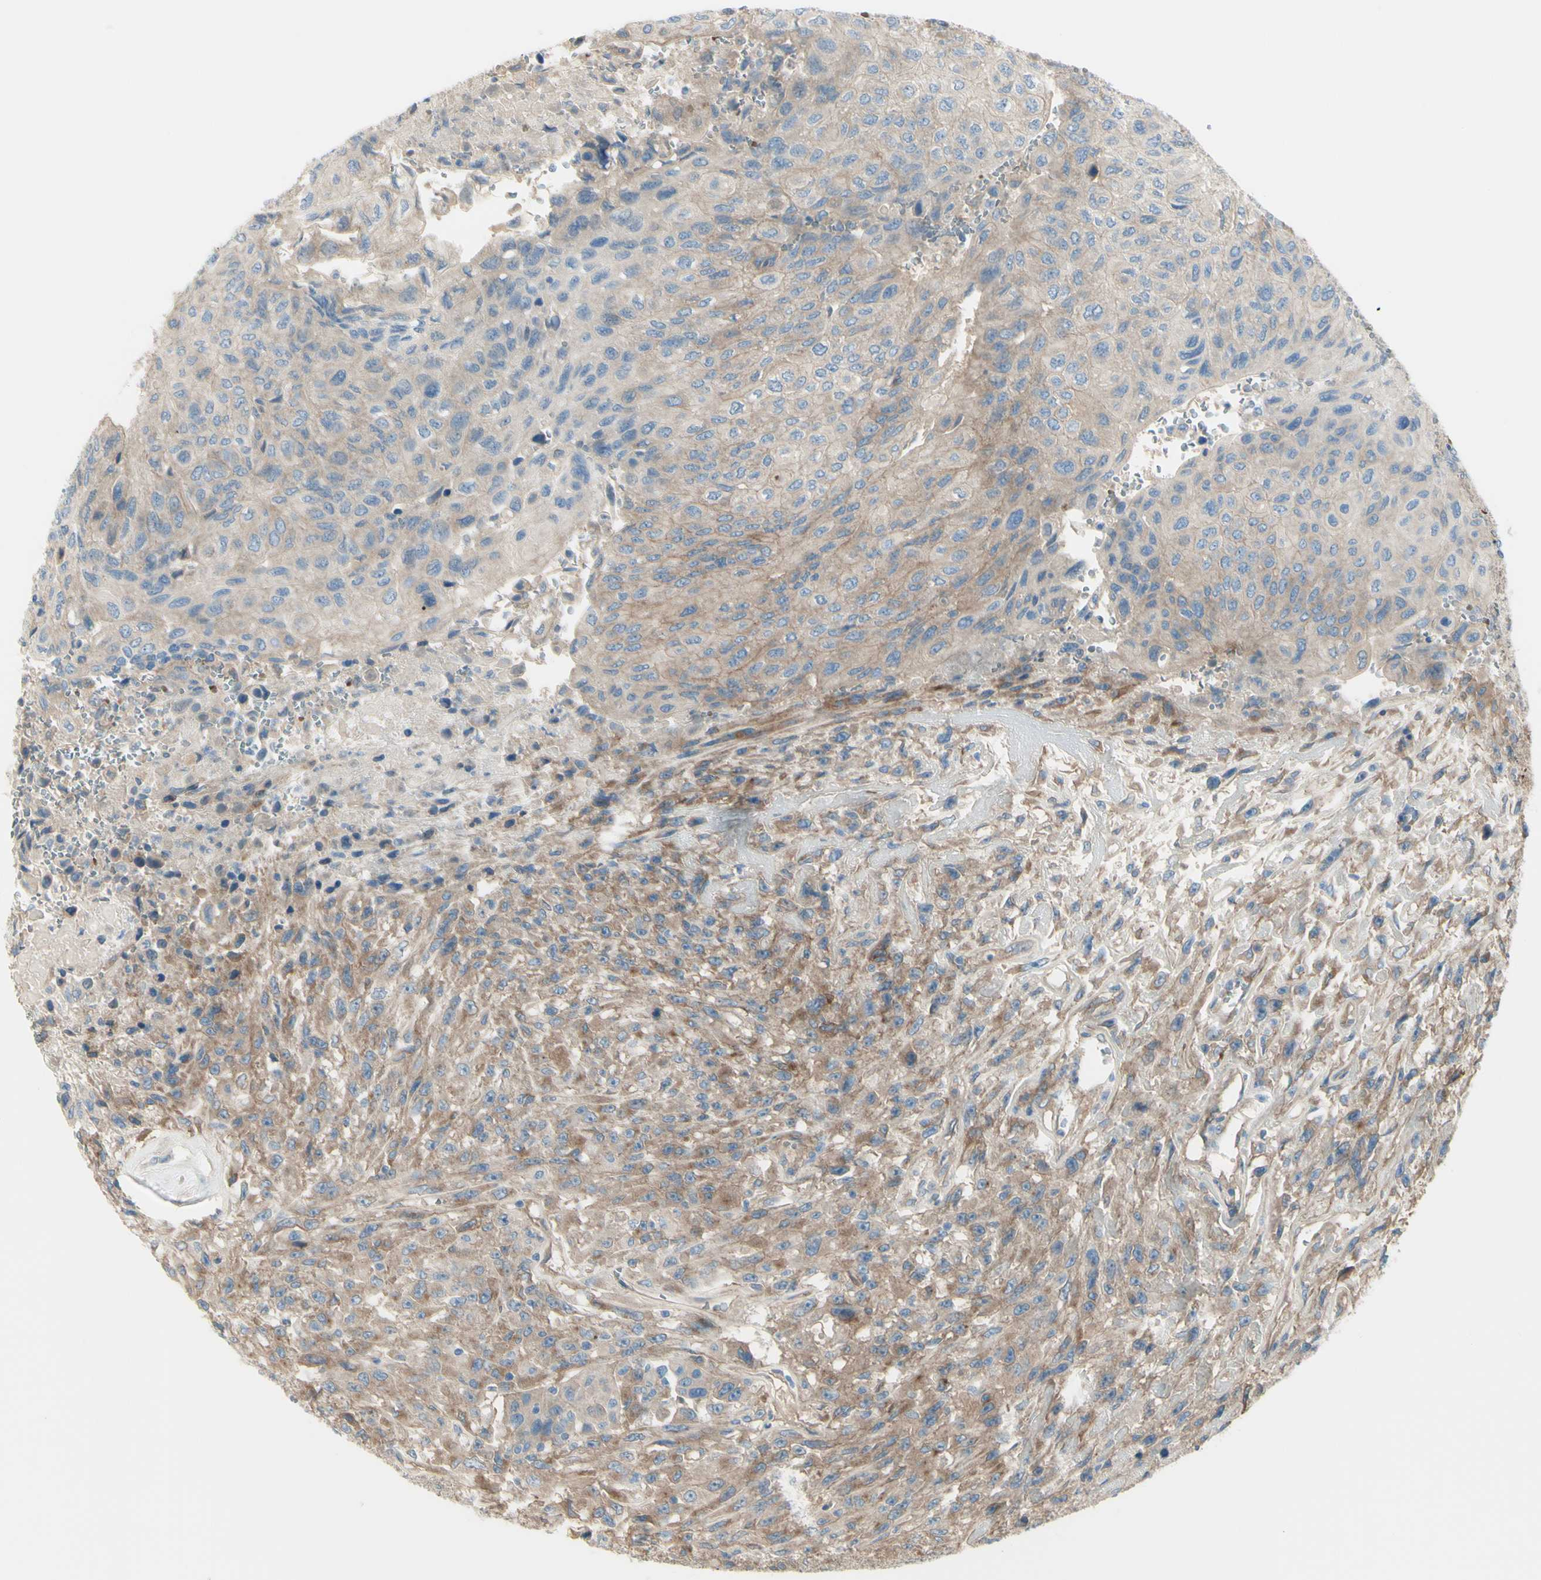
{"staining": {"intensity": "moderate", "quantity": ">75%", "location": "cytoplasmic/membranous"}, "tissue": "urothelial cancer", "cell_type": "Tumor cells", "image_type": "cancer", "snomed": [{"axis": "morphology", "description": "Urothelial carcinoma, High grade"}, {"axis": "topography", "description": "Urinary bladder"}], "caption": "Tumor cells reveal medium levels of moderate cytoplasmic/membranous staining in approximately >75% of cells in urothelial cancer. Nuclei are stained in blue.", "gene": "PCDHGA2", "patient": {"sex": "male", "age": 66}}